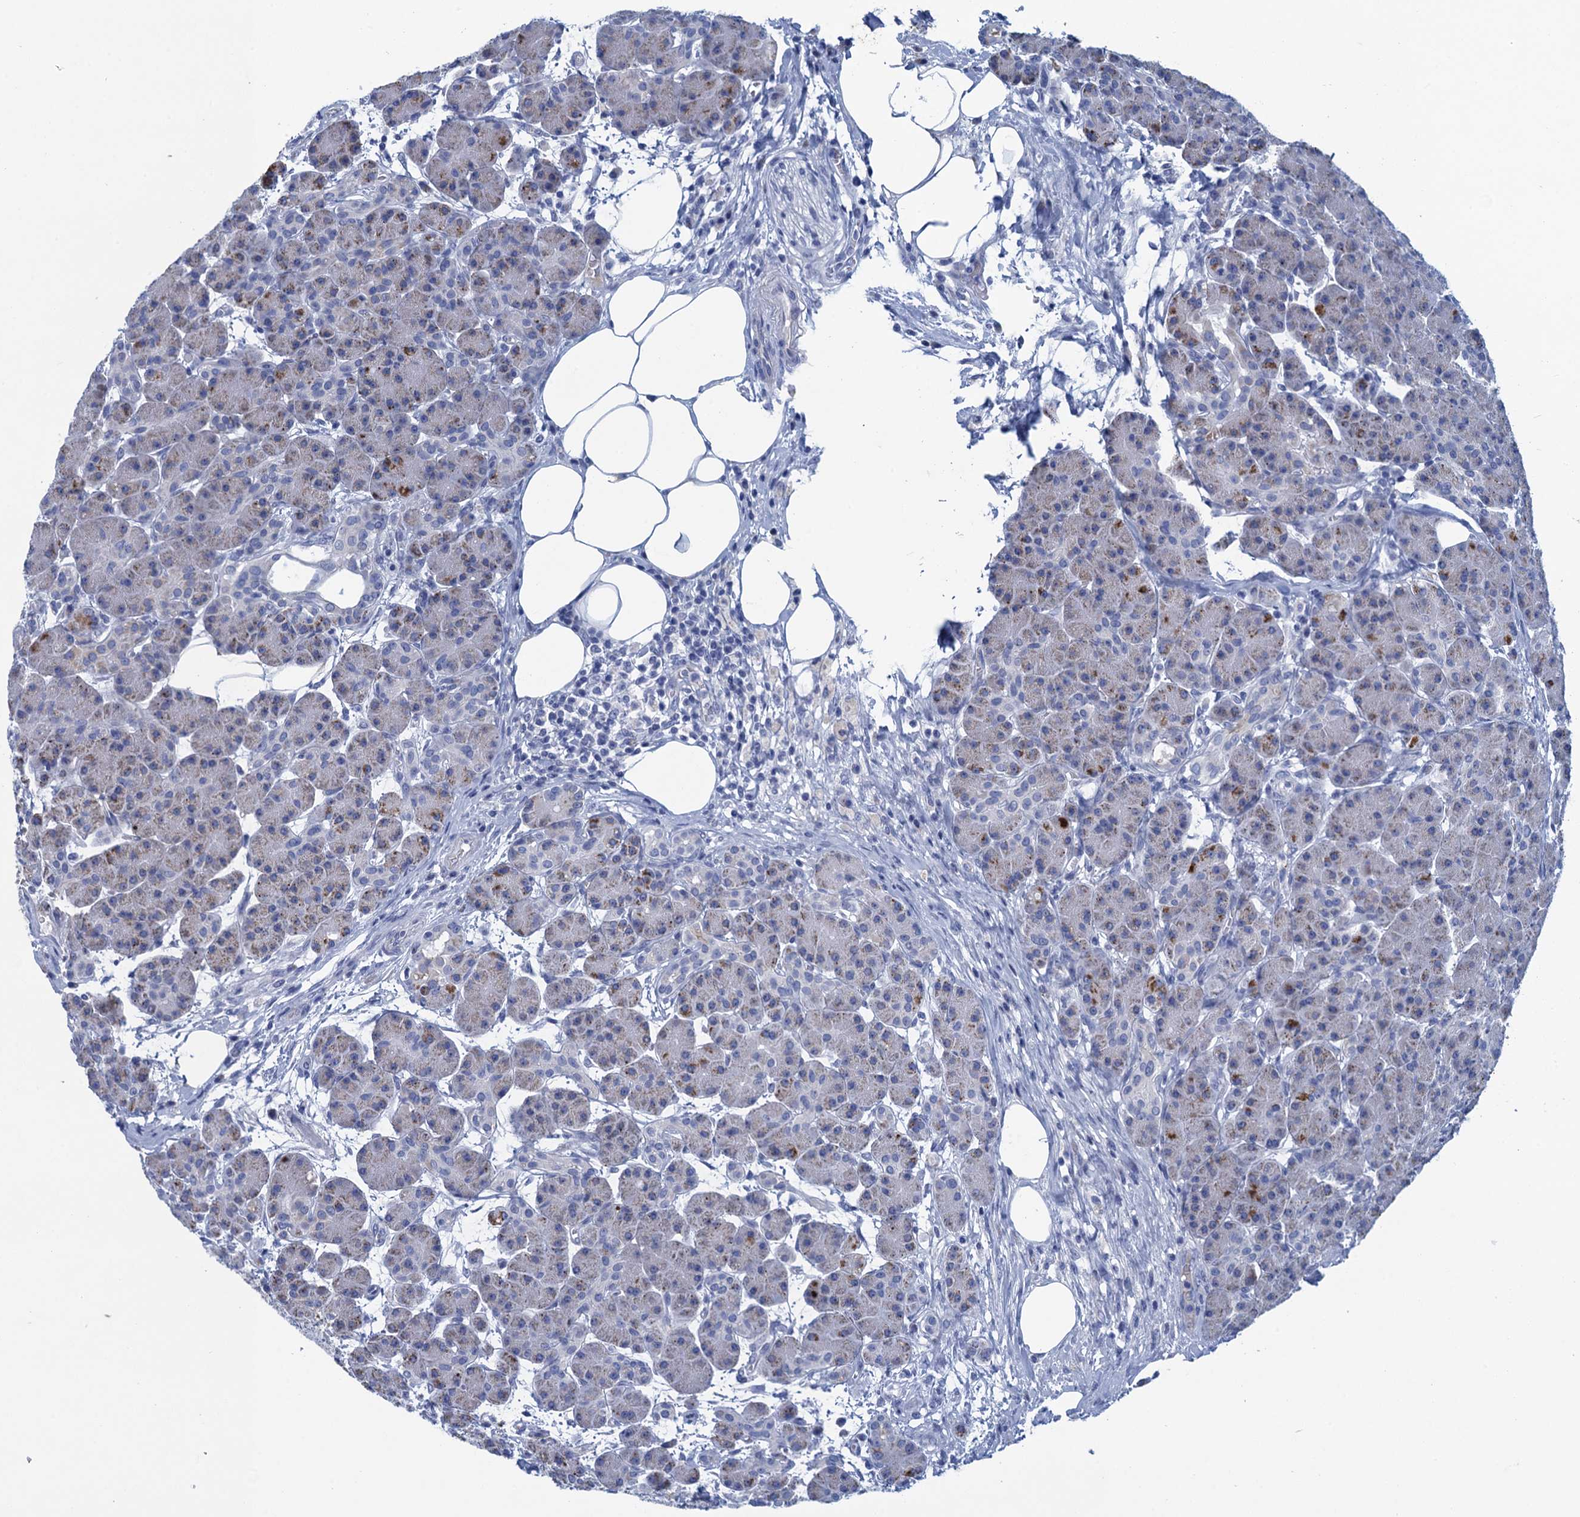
{"staining": {"intensity": "moderate", "quantity": "<25%", "location": "cytoplasmic/membranous"}, "tissue": "pancreas", "cell_type": "Exocrine glandular cells", "image_type": "normal", "snomed": [{"axis": "morphology", "description": "Normal tissue, NOS"}, {"axis": "topography", "description": "Pancreas"}], "caption": "Exocrine glandular cells show moderate cytoplasmic/membranous positivity in approximately <25% of cells in normal pancreas.", "gene": "SCEL", "patient": {"sex": "male", "age": 63}}